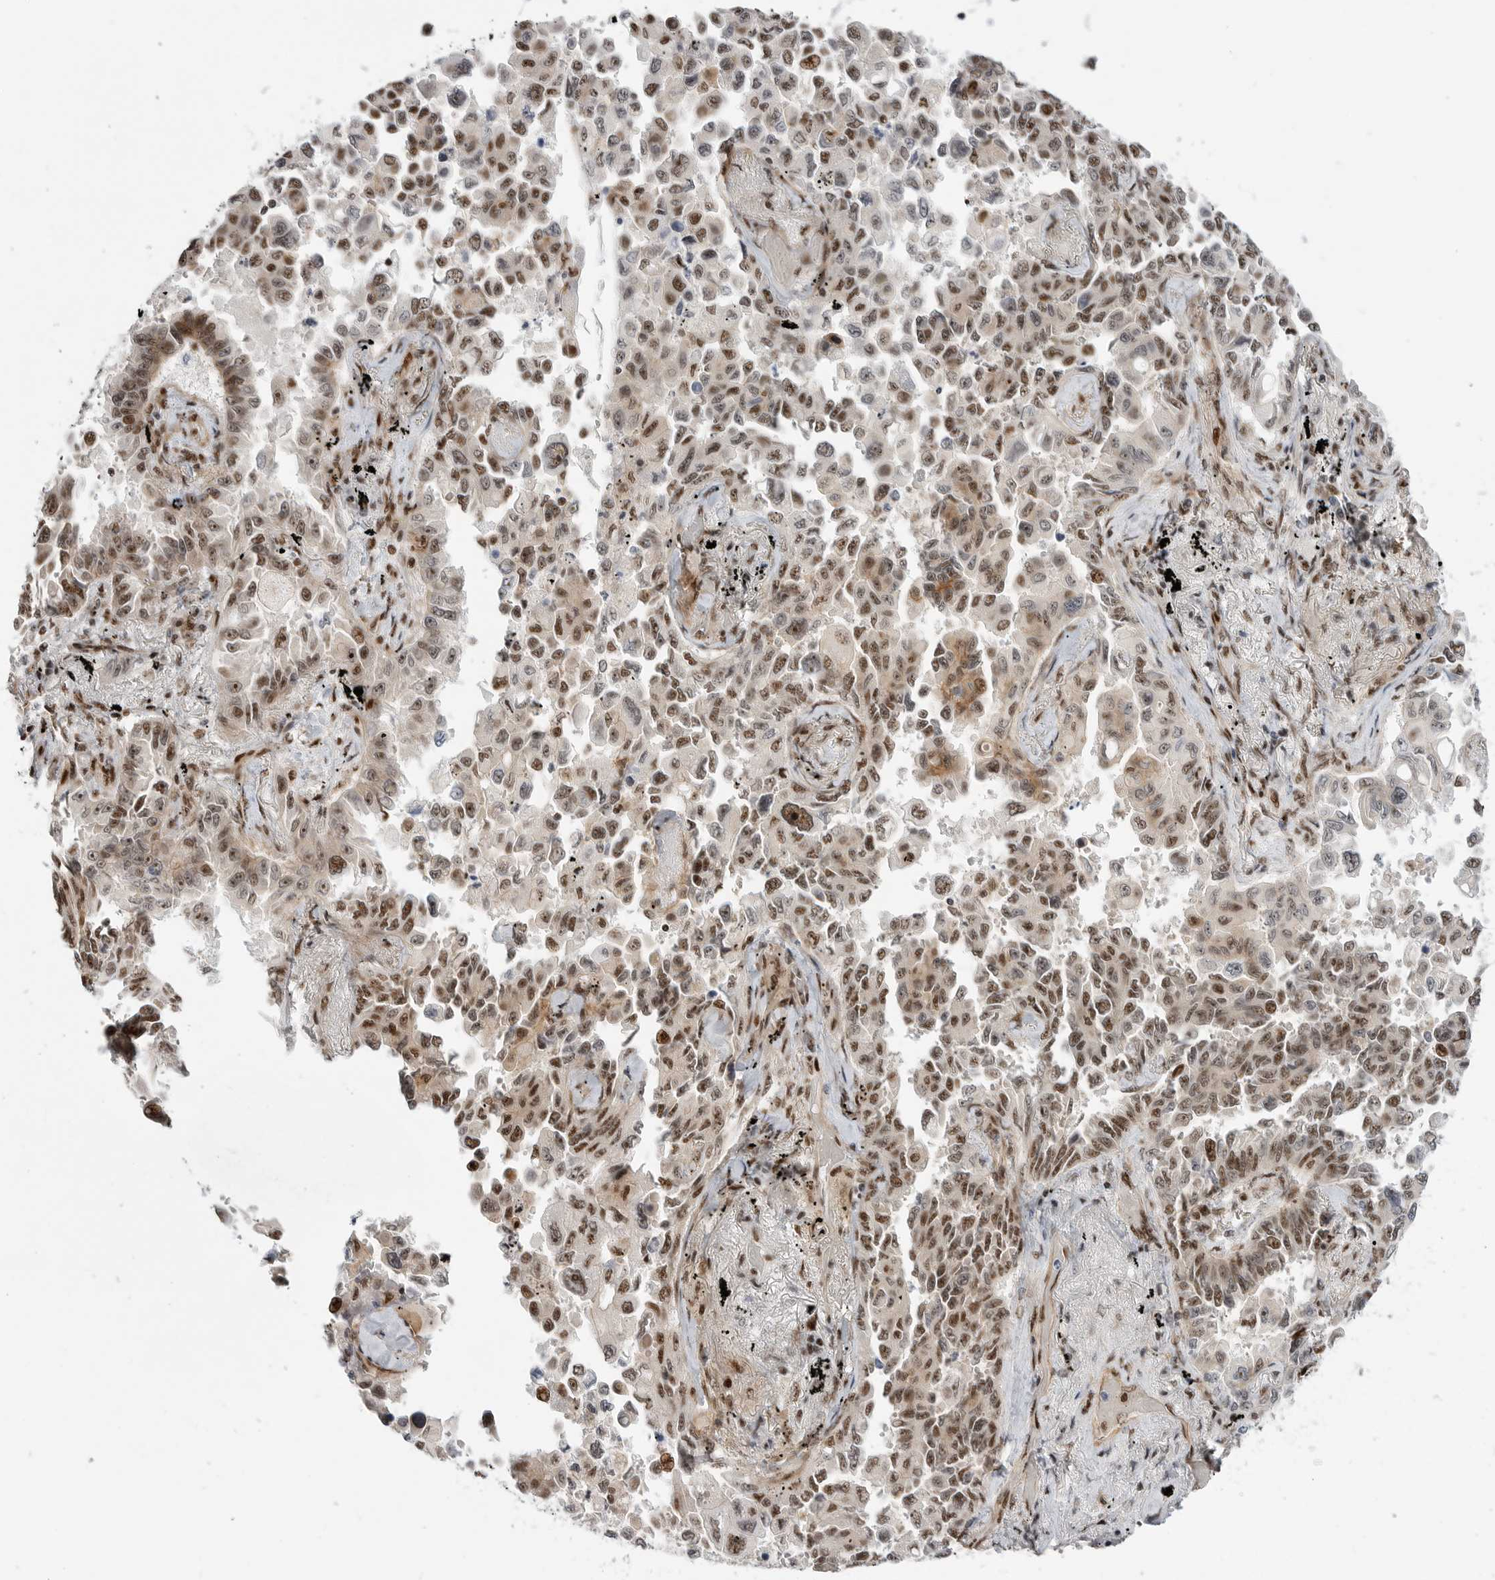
{"staining": {"intensity": "moderate", "quantity": ">75%", "location": "nuclear"}, "tissue": "lung cancer", "cell_type": "Tumor cells", "image_type": "cancer", "snomed": [{"axis": "morphology", "description": "Adenocarcinoma, NOS"}, {"axis": "topography", "description": "Lung"}], "caption": "Immunohistochemistry (IHC) image of lung cancer stained for a protein (brown), which displays medium levels of moderate nuclear expression in about >75% of tumor cells.", "gene": "GPATCH2", "patient": {"sex": "female", "age": 67}}